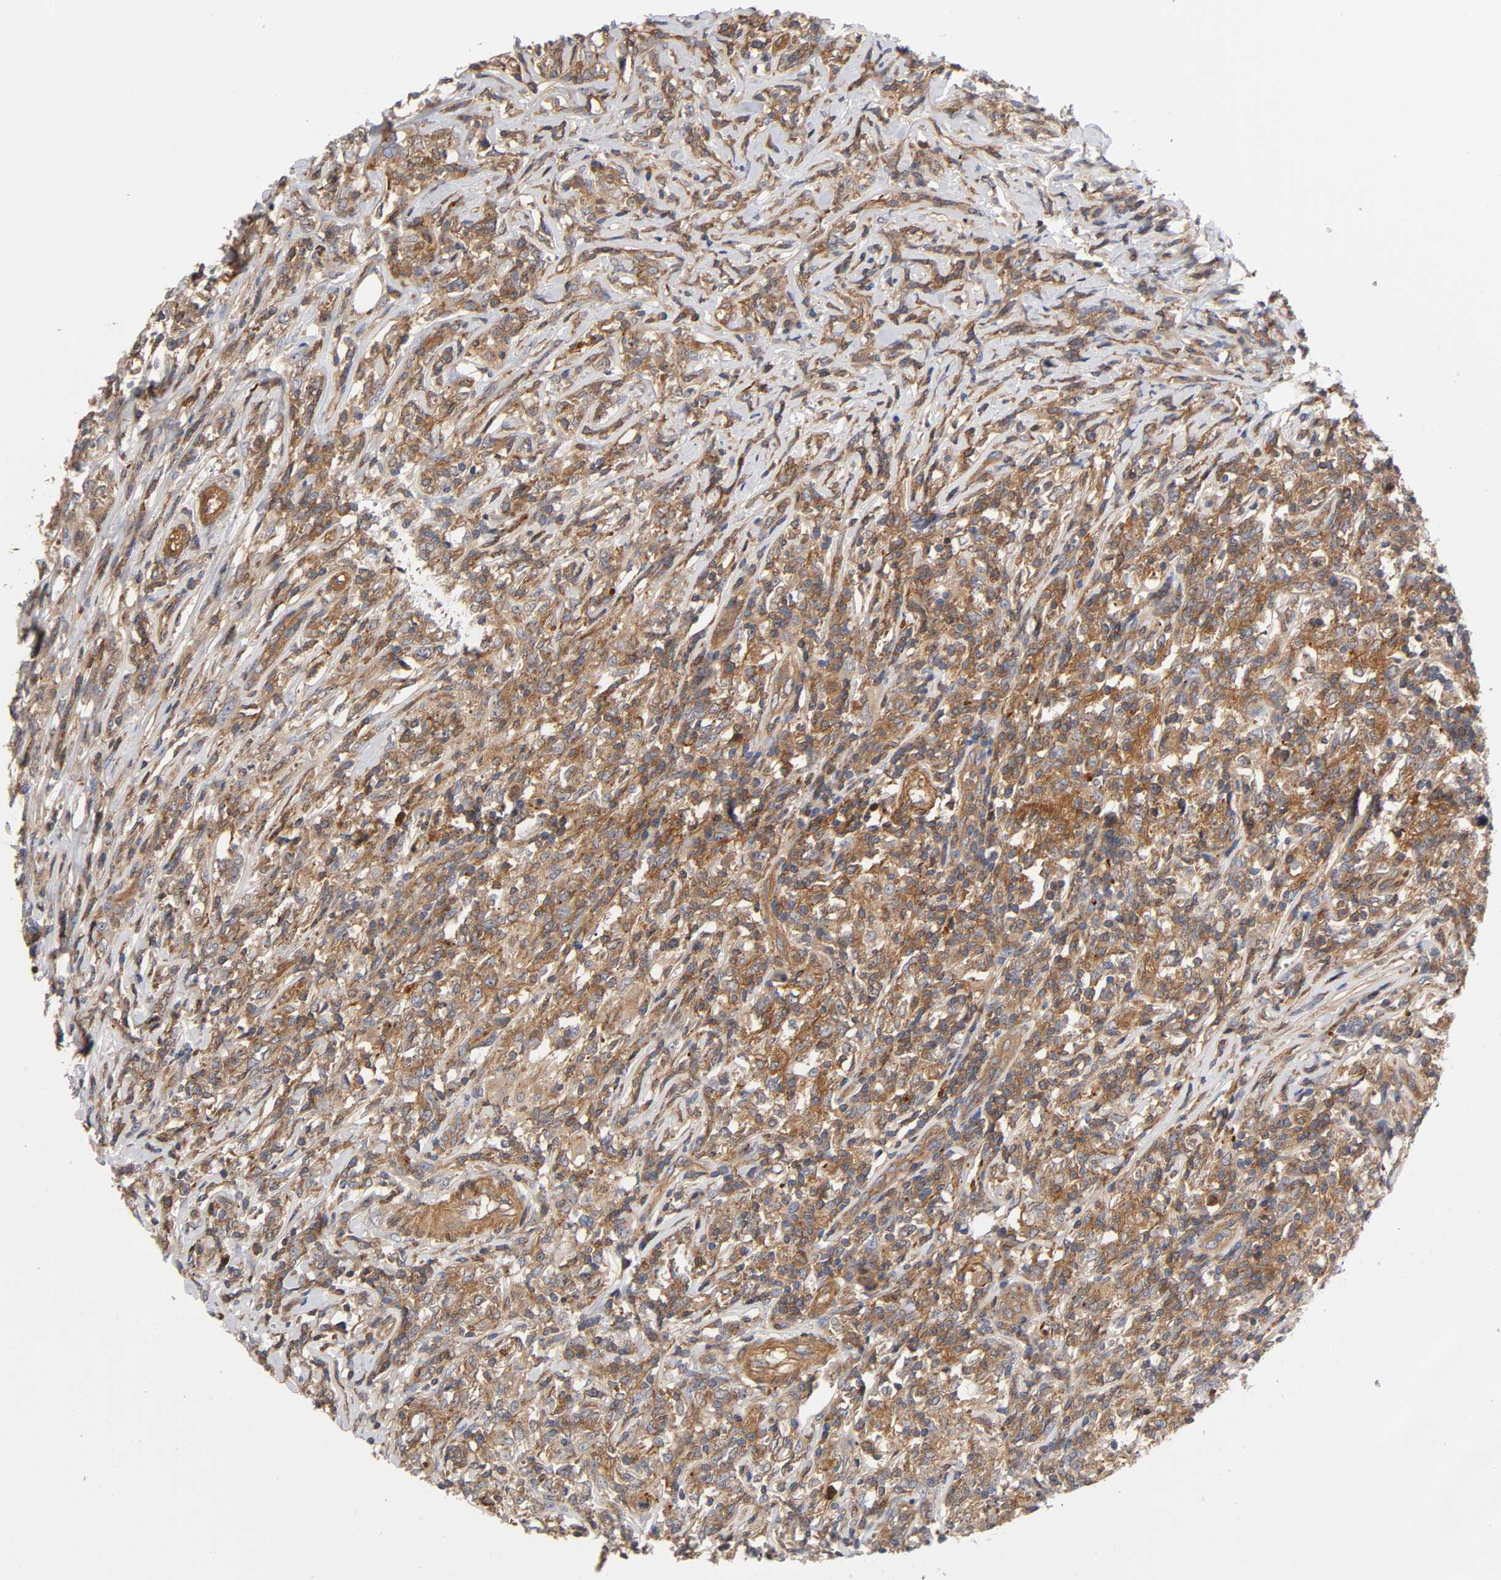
{"staining": {"intensity": "moderate", "quantity": ">75%", "location": "cytoplasmic/membranous"}, "tissue": "lymphoma", "cell_type": "Tumor cells", "image_type": "cancer", "snomed": [{"axis": "morphology", "description": "Malignant lymphoma, non-Hodgkin's type, High grade"}, {"axis": "topography", "description": "Lymph node"}], "caption": "High-grade malignant lymphoma, non-Hodgkin's type stained with a protein marker demonstrates moderate staining in tumor cells.", "gene": "LAMTOR2", "patient": {"sex": "female", "age": 84}}